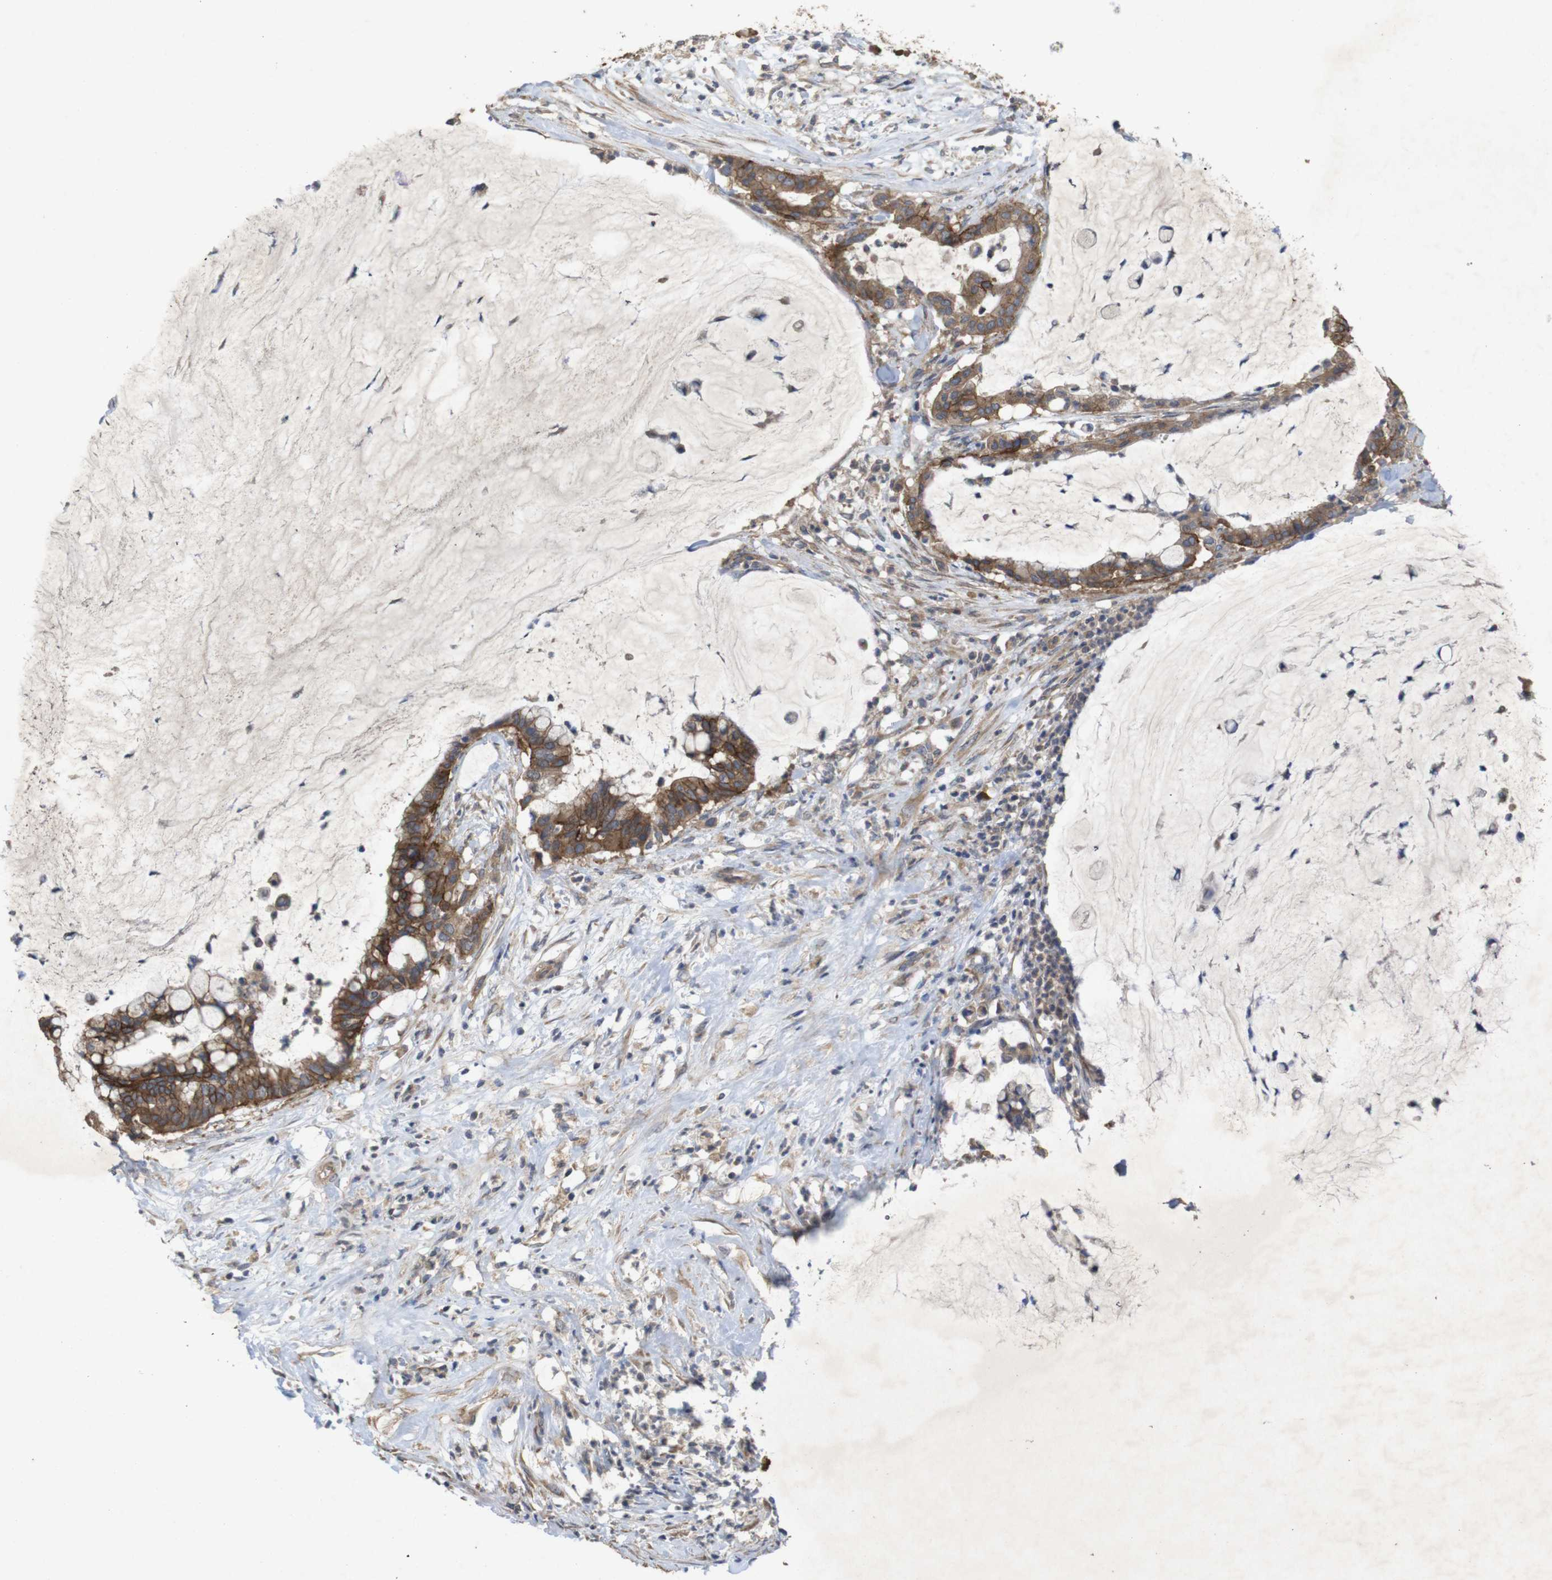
{"staining": {"intensity": "strong", "quantity": ">75%", "location": "cytoplasmic/membranous"}, "tissue": "pancreatic cancer", "cell_type": "Tumor cells", "image_type": "cancer", "snomed": [{"axis": "morphology", "description": "Adenocarcinoma, NOS"}, {"axis": "topography", "description": "Pancreas"}], "caption": "Tumor cells show high levels of strong cytoplasmic/membranous positivity in about >75% of cells in human adenocarcinoma (pancreatic).", "gene": "KCNS3", "patient": {"sex": "male", "age": 41}}